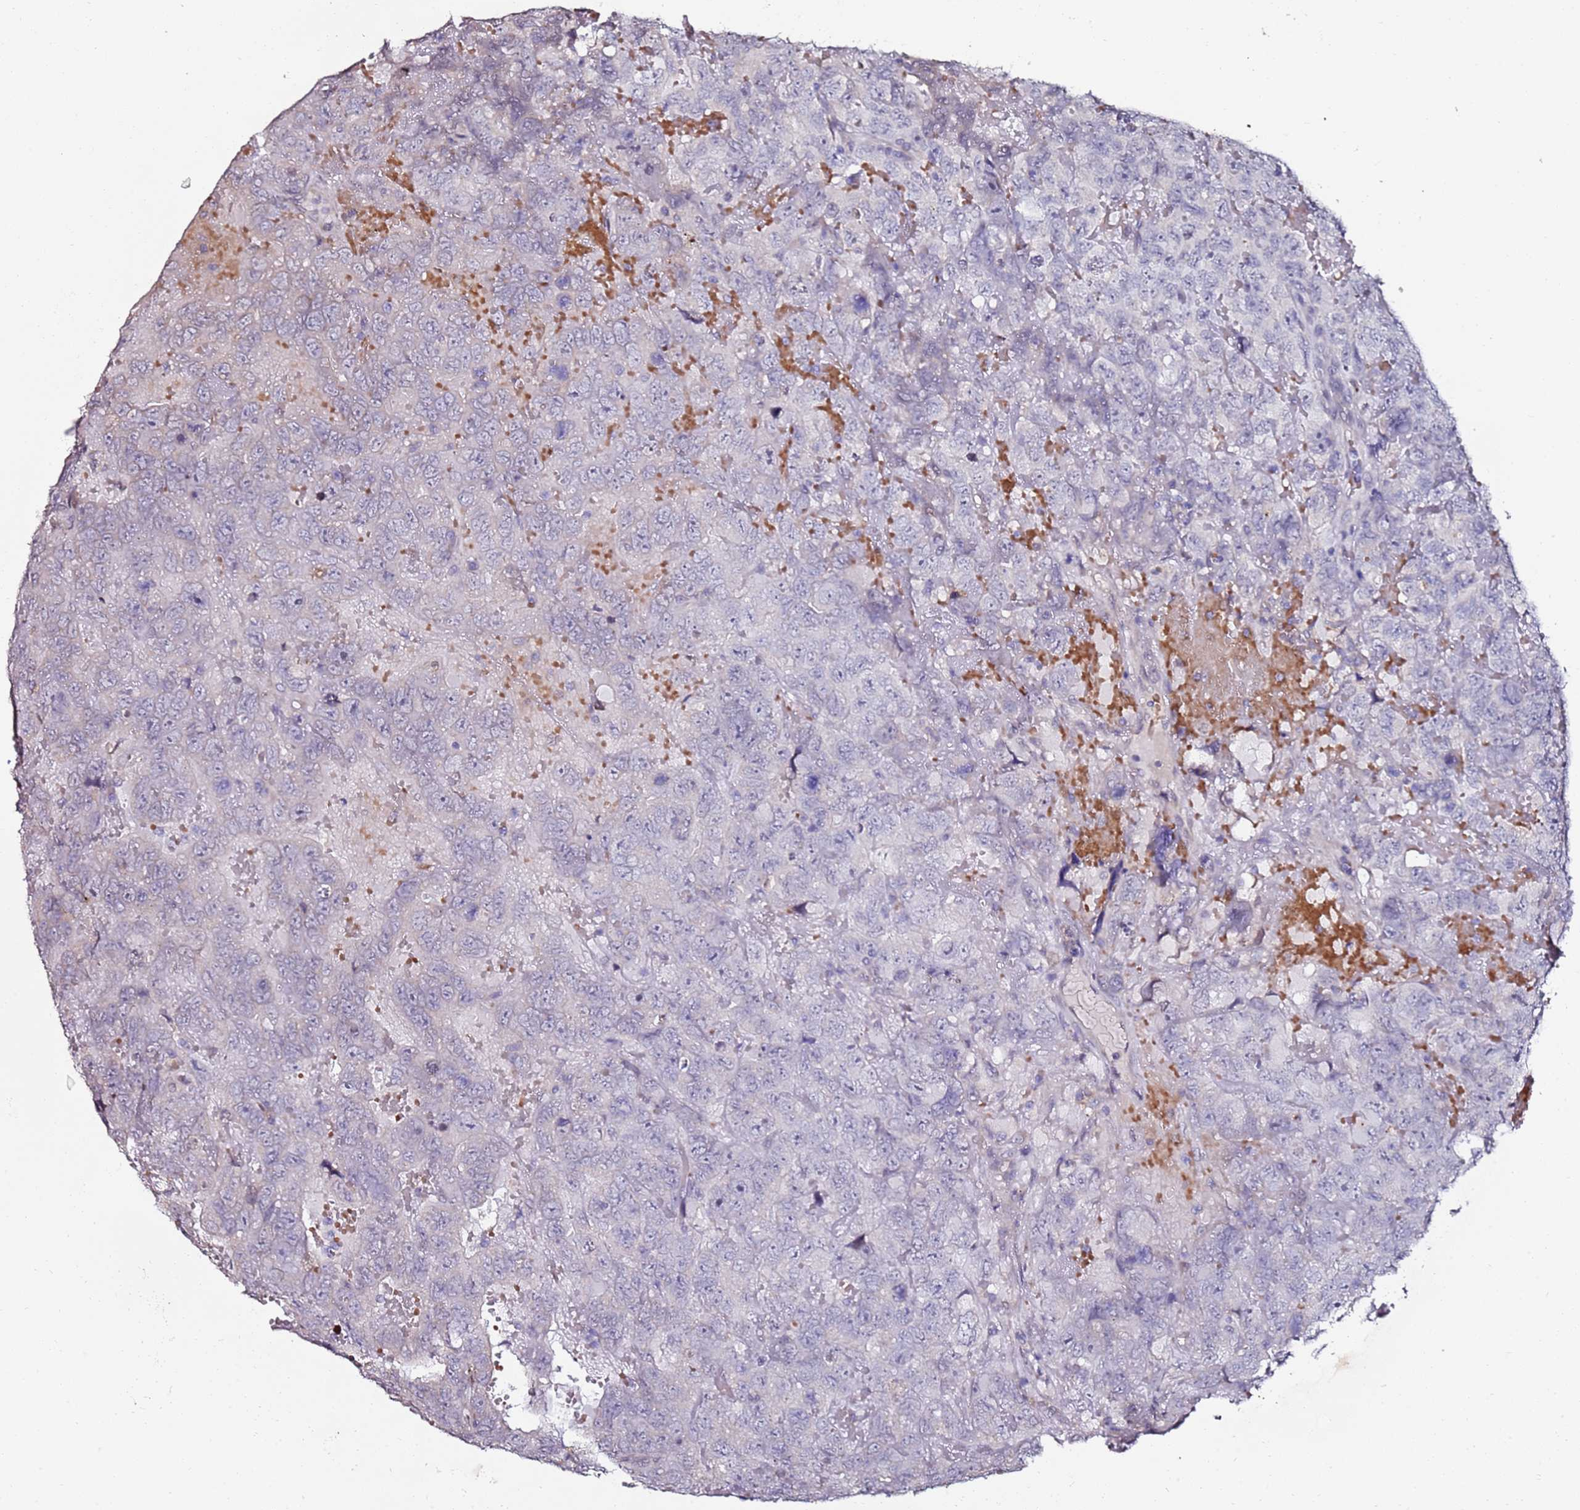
{"staining": {"intensity": "negative", "quantity": "none", "location": "none"}, "tissue": "testis cancer", "cell_type": "Tumor cells", "image_type": "cancer", "snomed": [{"axis": "morphology", "description": "Carcinoma, Embryonal, NOS"}, {"axis": "topography", "description": "Testis"}], "caption": "Tumor cells show no significant positivity in testis cancer. (DAB (3,3'-diaminobenzidine) immunohistochemistry visualized using brightfield microscopy, high magnification).", "gene": "C3orf80", "patient": {"sex": "male", "age": 45}}